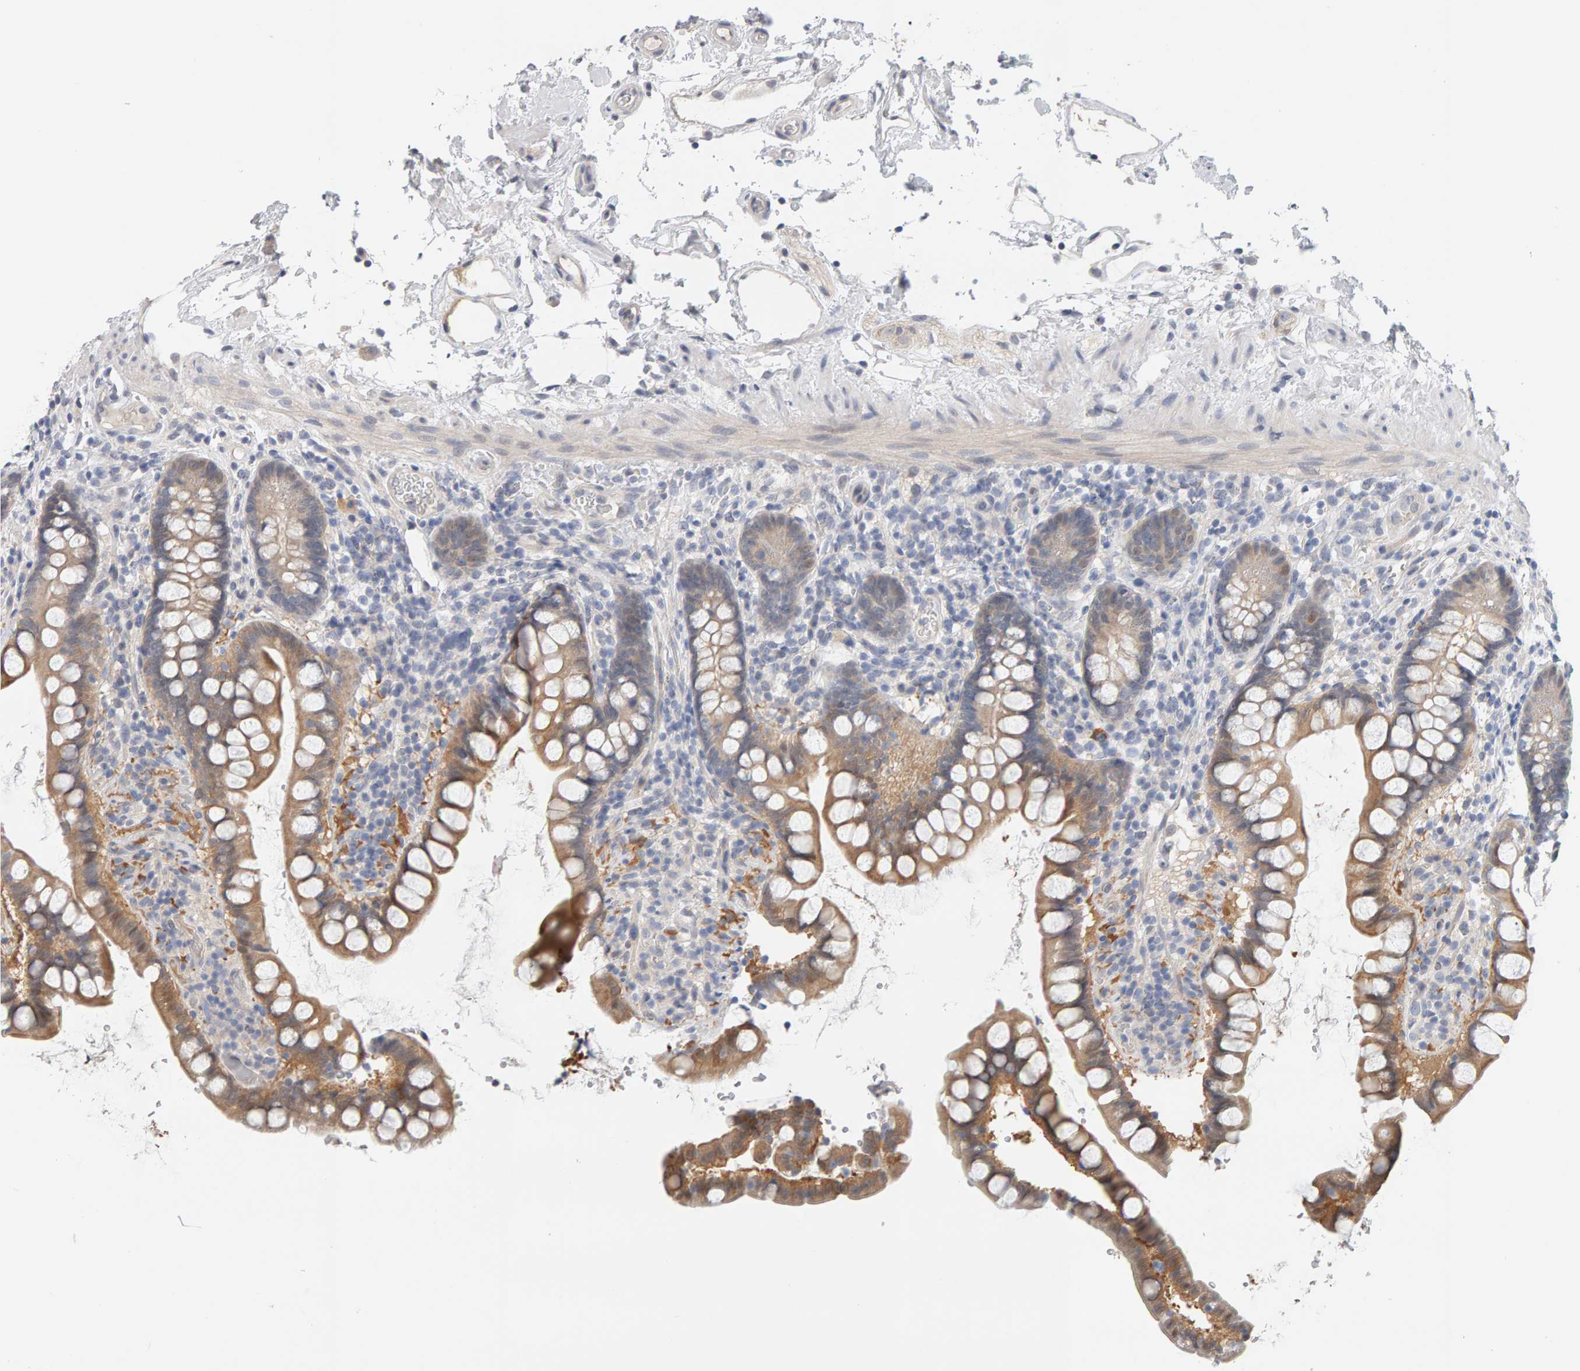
{"staining": {"intensity": "weak", "quantity": ">75%", "location": "cytoplasmic/membranous"}, "tissue": "small intestine", "cell_type": "Glandular cells", "image_type": "normal", "snomed": [{"axis": "morphology", "description": "Normal tissue, NOS"}, {"axis": "topography", "description": "Smooth muscle"}, {"axis": "topography", "description": "Small intestine"}], "caption": "DAB immunohistochemical staining of benign human small intestine reveals weak cytoplasmic/membranous protein staining in about >75% of glandular cells.", "gene": "GFUS", "patient": {"sex": "female", "age": 84}}